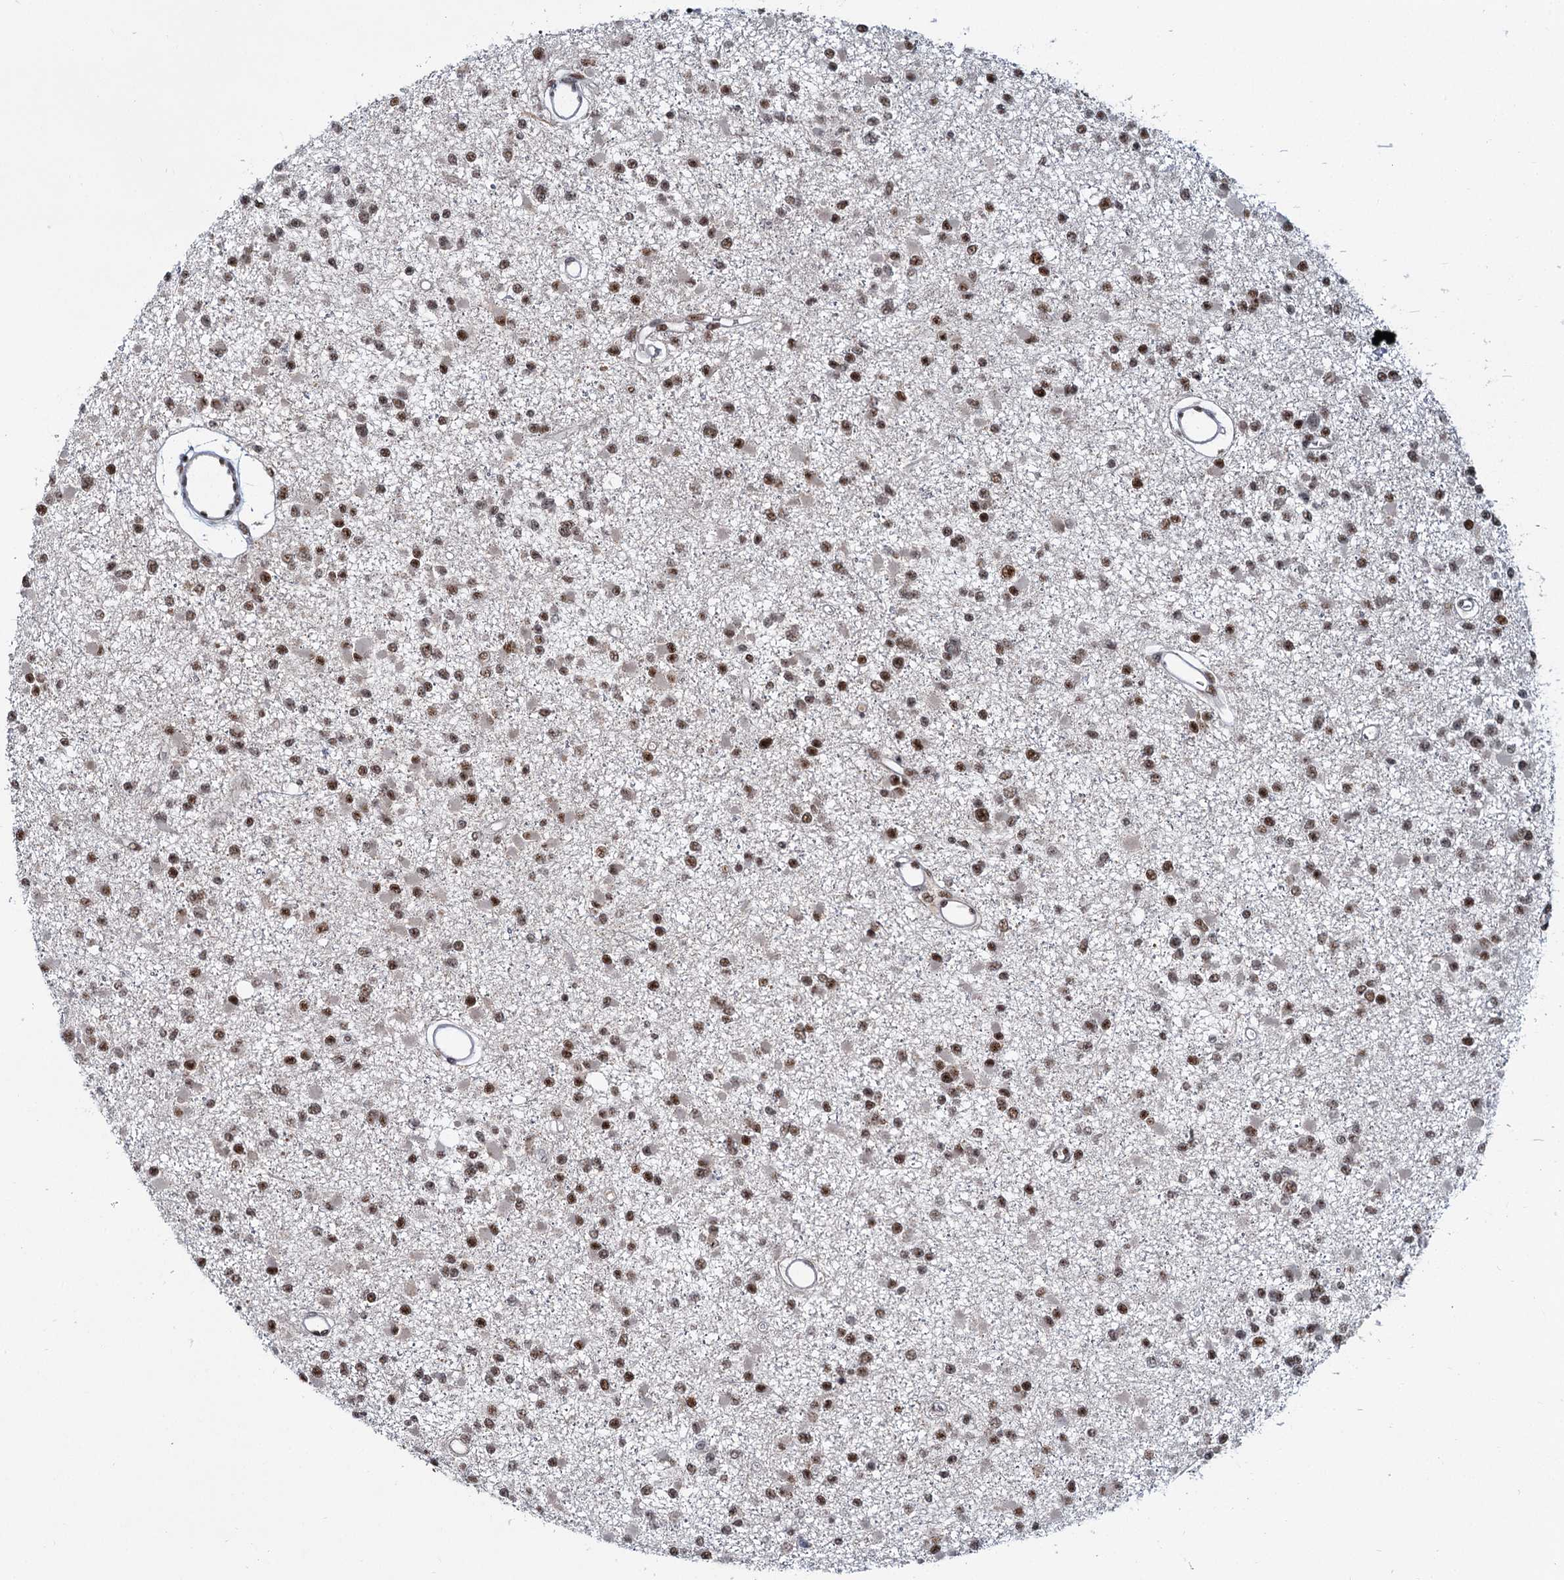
{"staining": {"intensity": "moderate", "quantity": ">75%", "location": "nuclear"}, "tissue": "glioma", "cell_type": "Tumor cells", "image_type": "cancer", "snomed": [{"axis": "morphology", "description": "Glioma, malignant, Low grade"}, {"axis": "topography", "description": "Brain"}], "caption": "This image displays glioma stained with immunohistochemistry to label a protein in brown. The nuclear of tumor cells show moderate positivity for the protein. Nuclei are counter-stained blue.", "gene": "WBP4", "patient": {"sex": "female", "age": 22}}